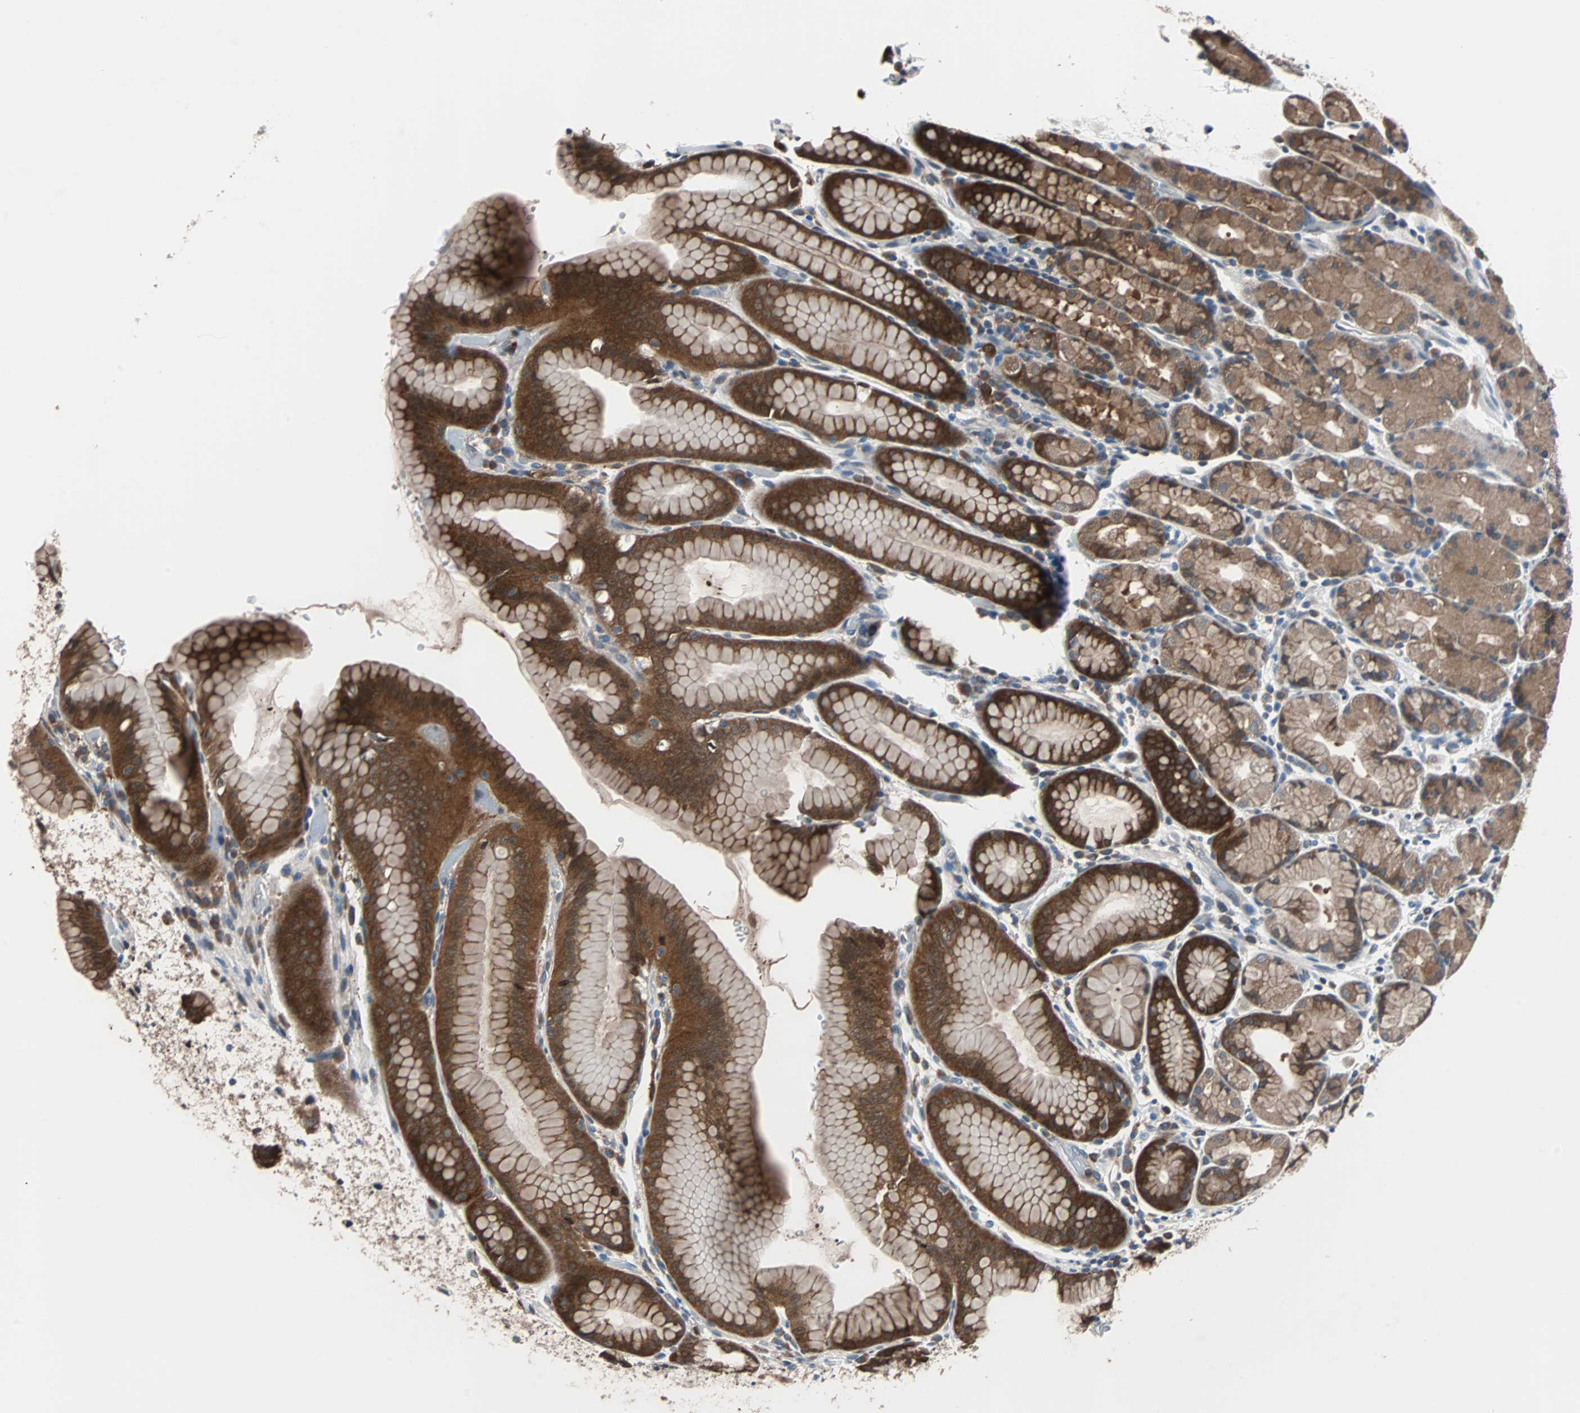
{"staining": {"intensity": "moderate", "quantity": ">75%", "location": "cytoplasmic/membranous,nuclear"}, "tissue": "stomach", "cell_type": "Glandular cells", "image_type": "normal", "snomed": [{"axis": "morphology", "description": "Normal tissue, NOS"}, {"axis": "topography", "description": "Stomach, upper"}], "caption": "High-magnification brightfield microscopy of normal stomach stained with DAB (brown) and counterstained with hematoxylin (blue). glandular cells exhibit moderate cytoplasmic/membranous,nuclear positivity is appreciated in approximately>75% of cells.", "gene": "PAK1", "patient": {"sex": "male", "age": 68}}